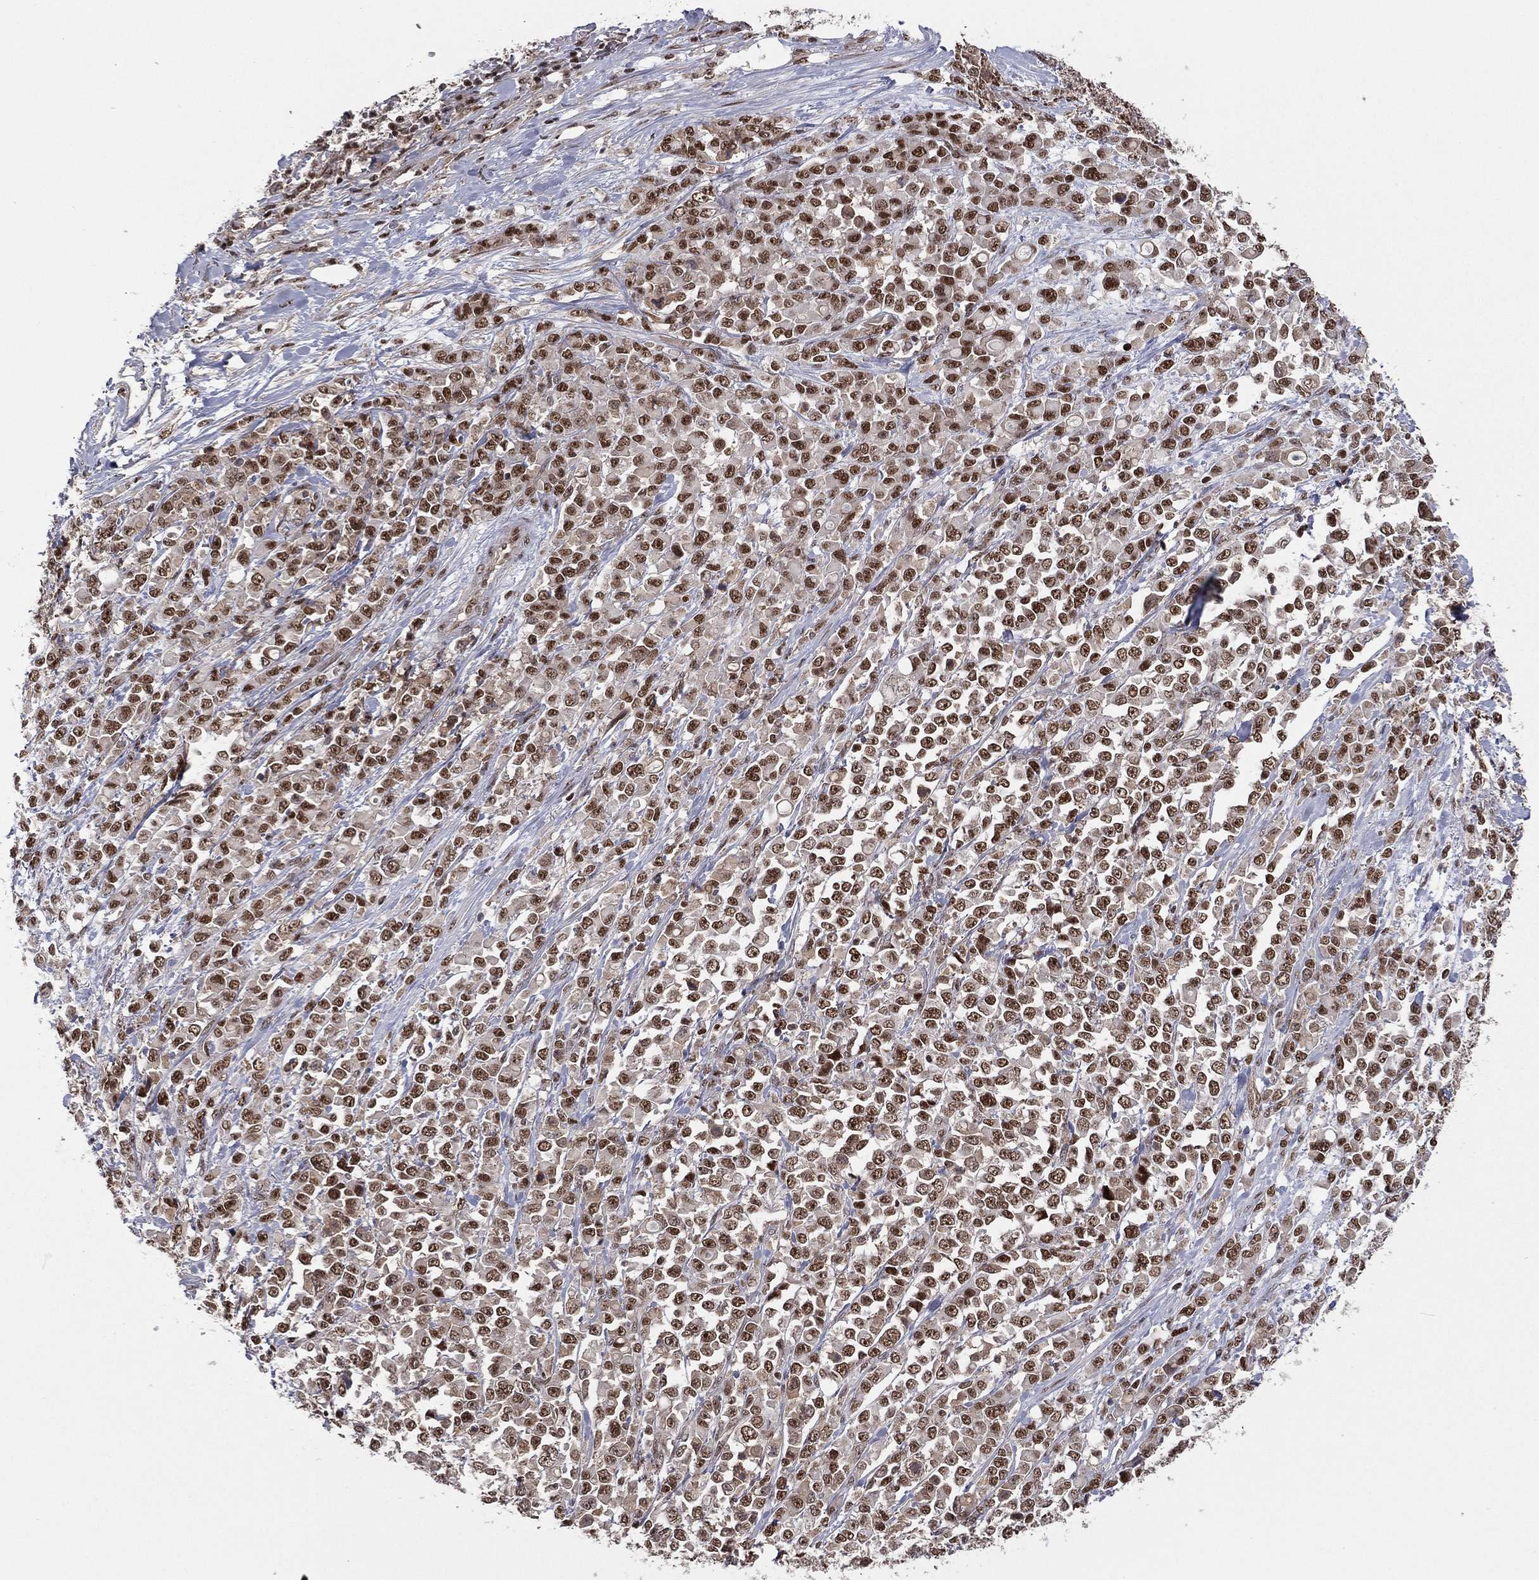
{"staining": {"intensity": "moderate", "quantity": ">75%", "location": "nuclear"}, "tissue": "stomach cancer", "cell_type": "Tumor cells", "image_type": "cancer", "snomed": [{"axis": "morphology", "description": "Adenocarcinoma, NOS"}, {"axis": "topography", "description": "Stomach"}], "caption": "Human adenocarcinoma (stomach) stained for a protein (brown) displays moderate nuclear positive positivity in about >75% of tumor cells.", "gene": "GPALPP1", "patient": {"sex": "female", "age": 76}}